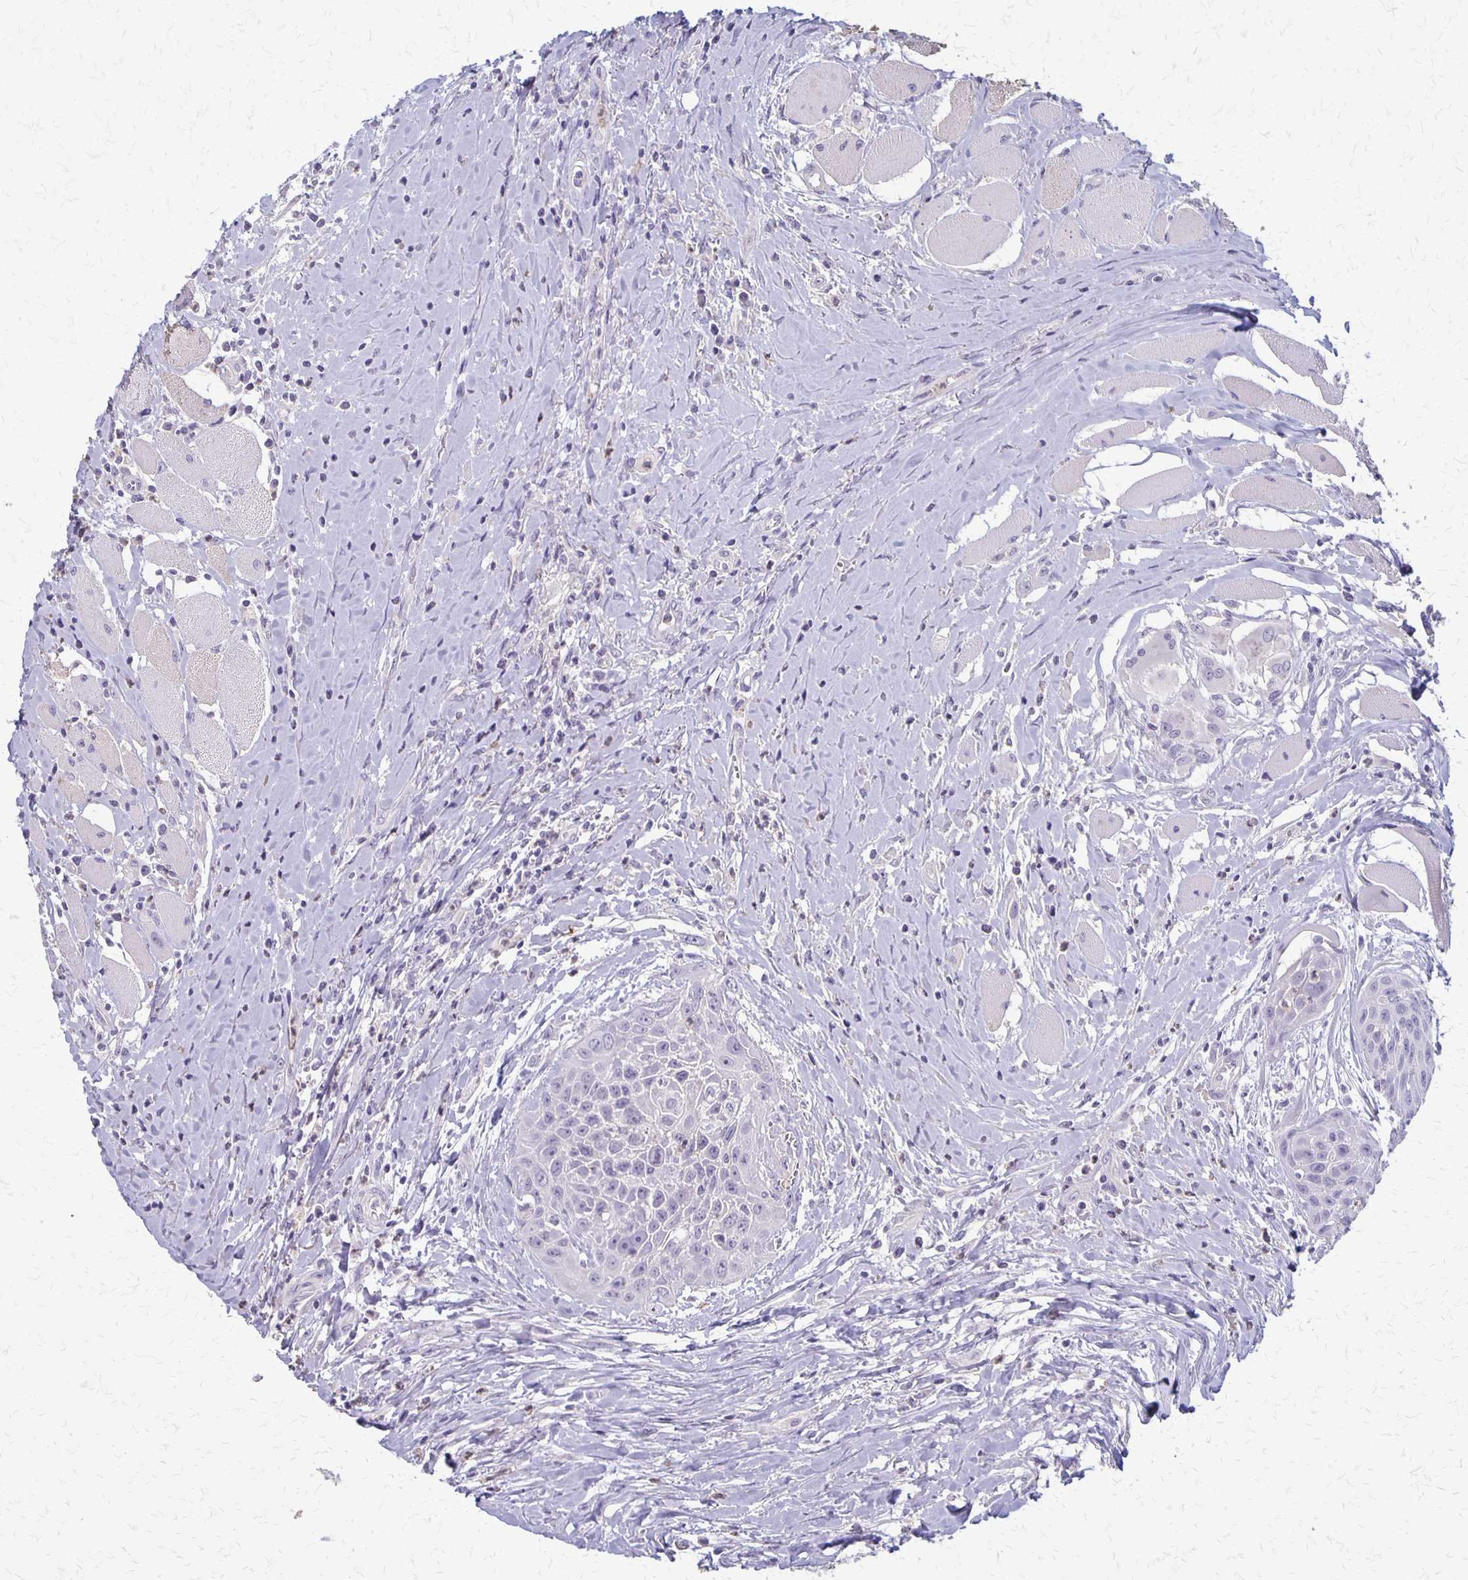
{"staining": {"intensity": "negative", "quantity": "none", "location": "none"}, "tissue": "head and neck cancer", "cell_type": "Tumor cells", "image_type": "cancer", "snomed": [{"axis": "morphology", "description": "Squamous cell carcinoma, NOS"}, {"axis": "topography", "description": "Head-Neck"}], "caption": "A photomicrograph of head and neck squamous cell carcinoma stained for a protein demonstrates no brown staining in tumor cells.", "gene": "SEPTIN5", "patient": {"sex": "female", "age": 73}}